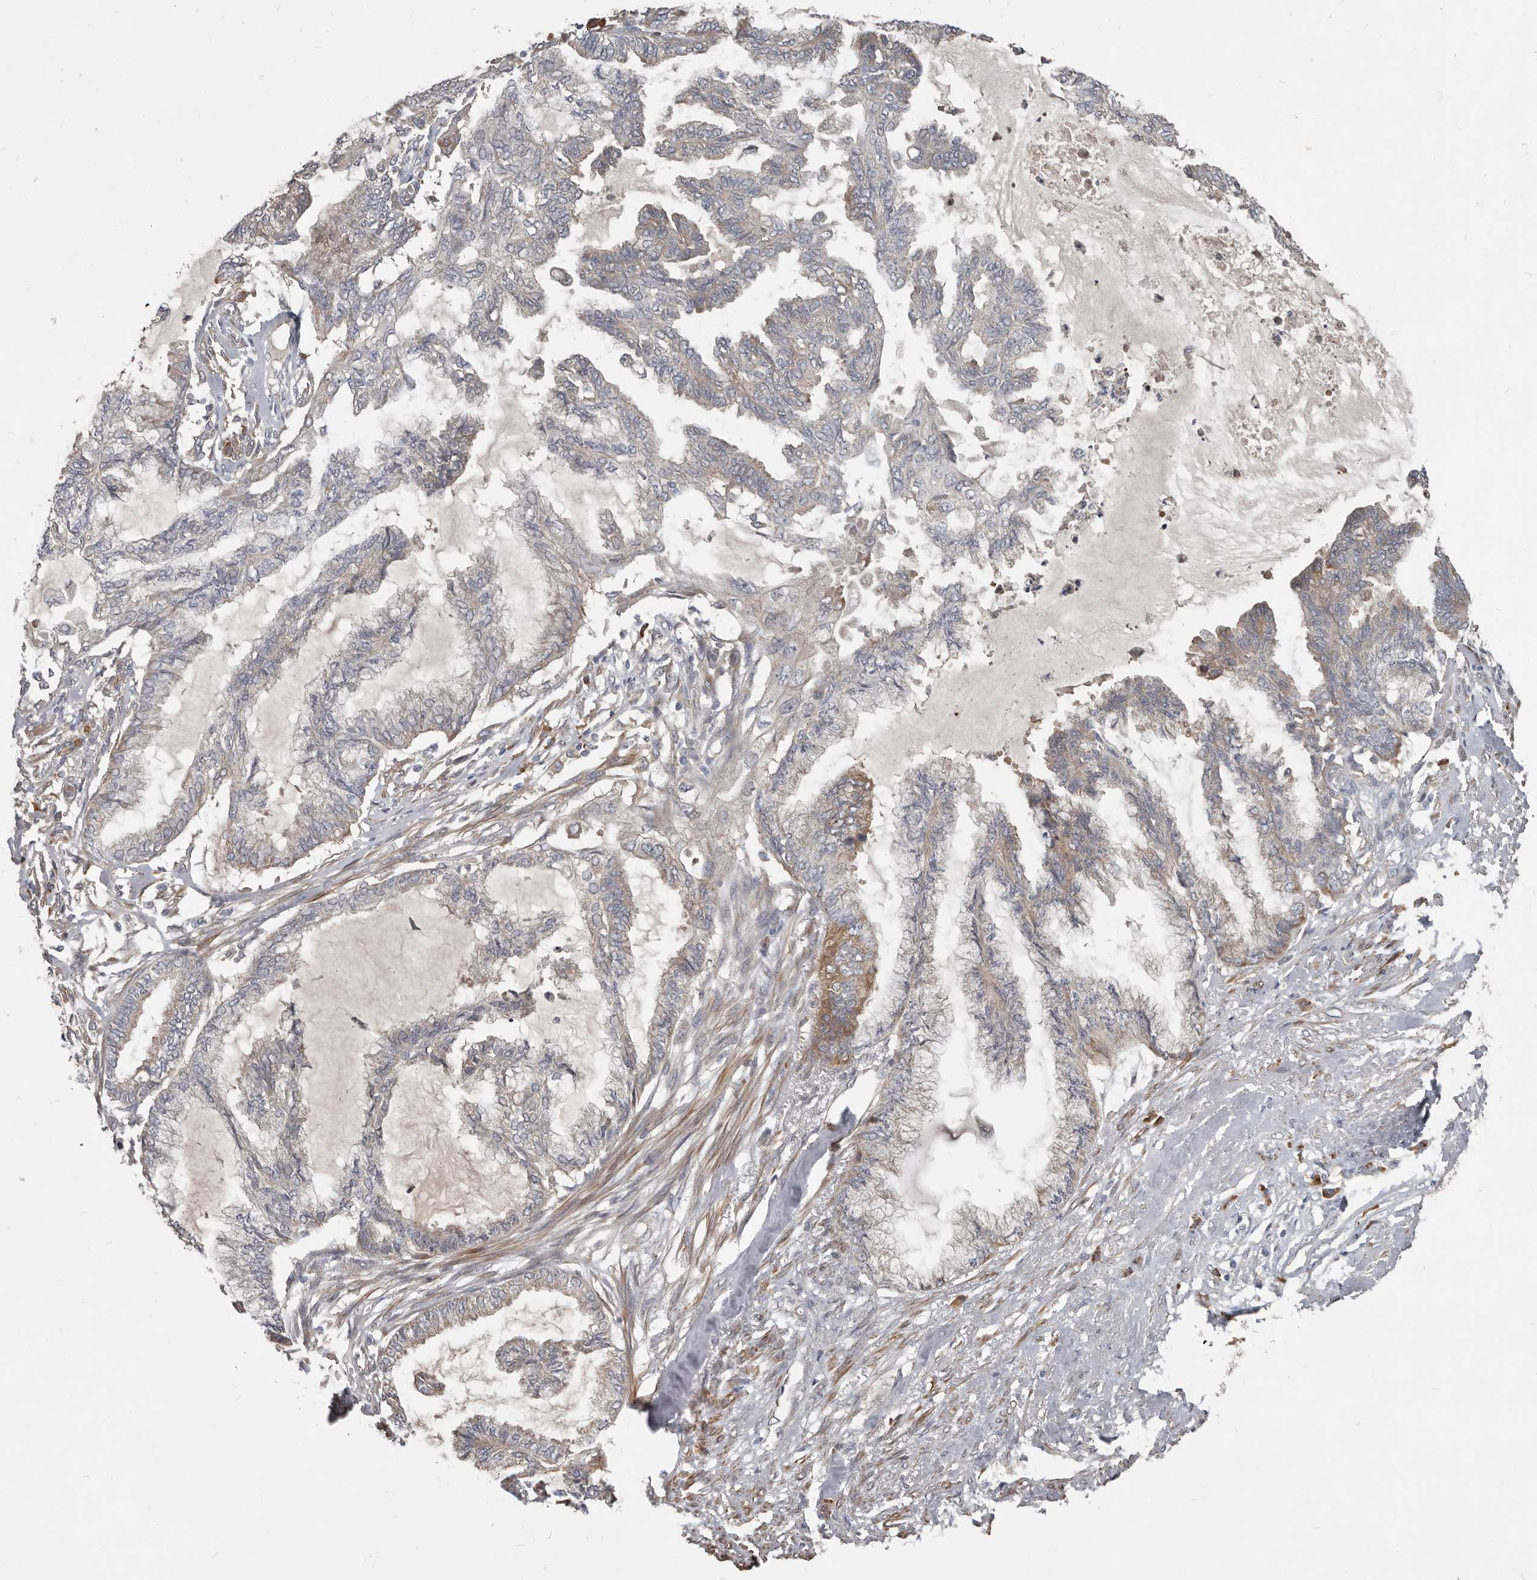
{"staining": {"intensity": "moderate", "quantity": "25%-75%", "location": "cytoplasmic/membranous"}, "tissue": "endometrial cancer", "cell_type": "Tumor cells", "image_type": "cancer", "snomed": [{"axis": "morphology", "description": "Adenocarcinoma, NOS"}, {"axis": "topography", "description": "Endometrium"}], "caption": "Adenocarcinoma (endometrial) was stained to show a protein in brown. There is medium levels of moderate cytoplasmic/membranous expression in about 25%-75% of tumor cells.", "gene": "AKNAD1", "patient": {"sex": "female", "age": 86}}